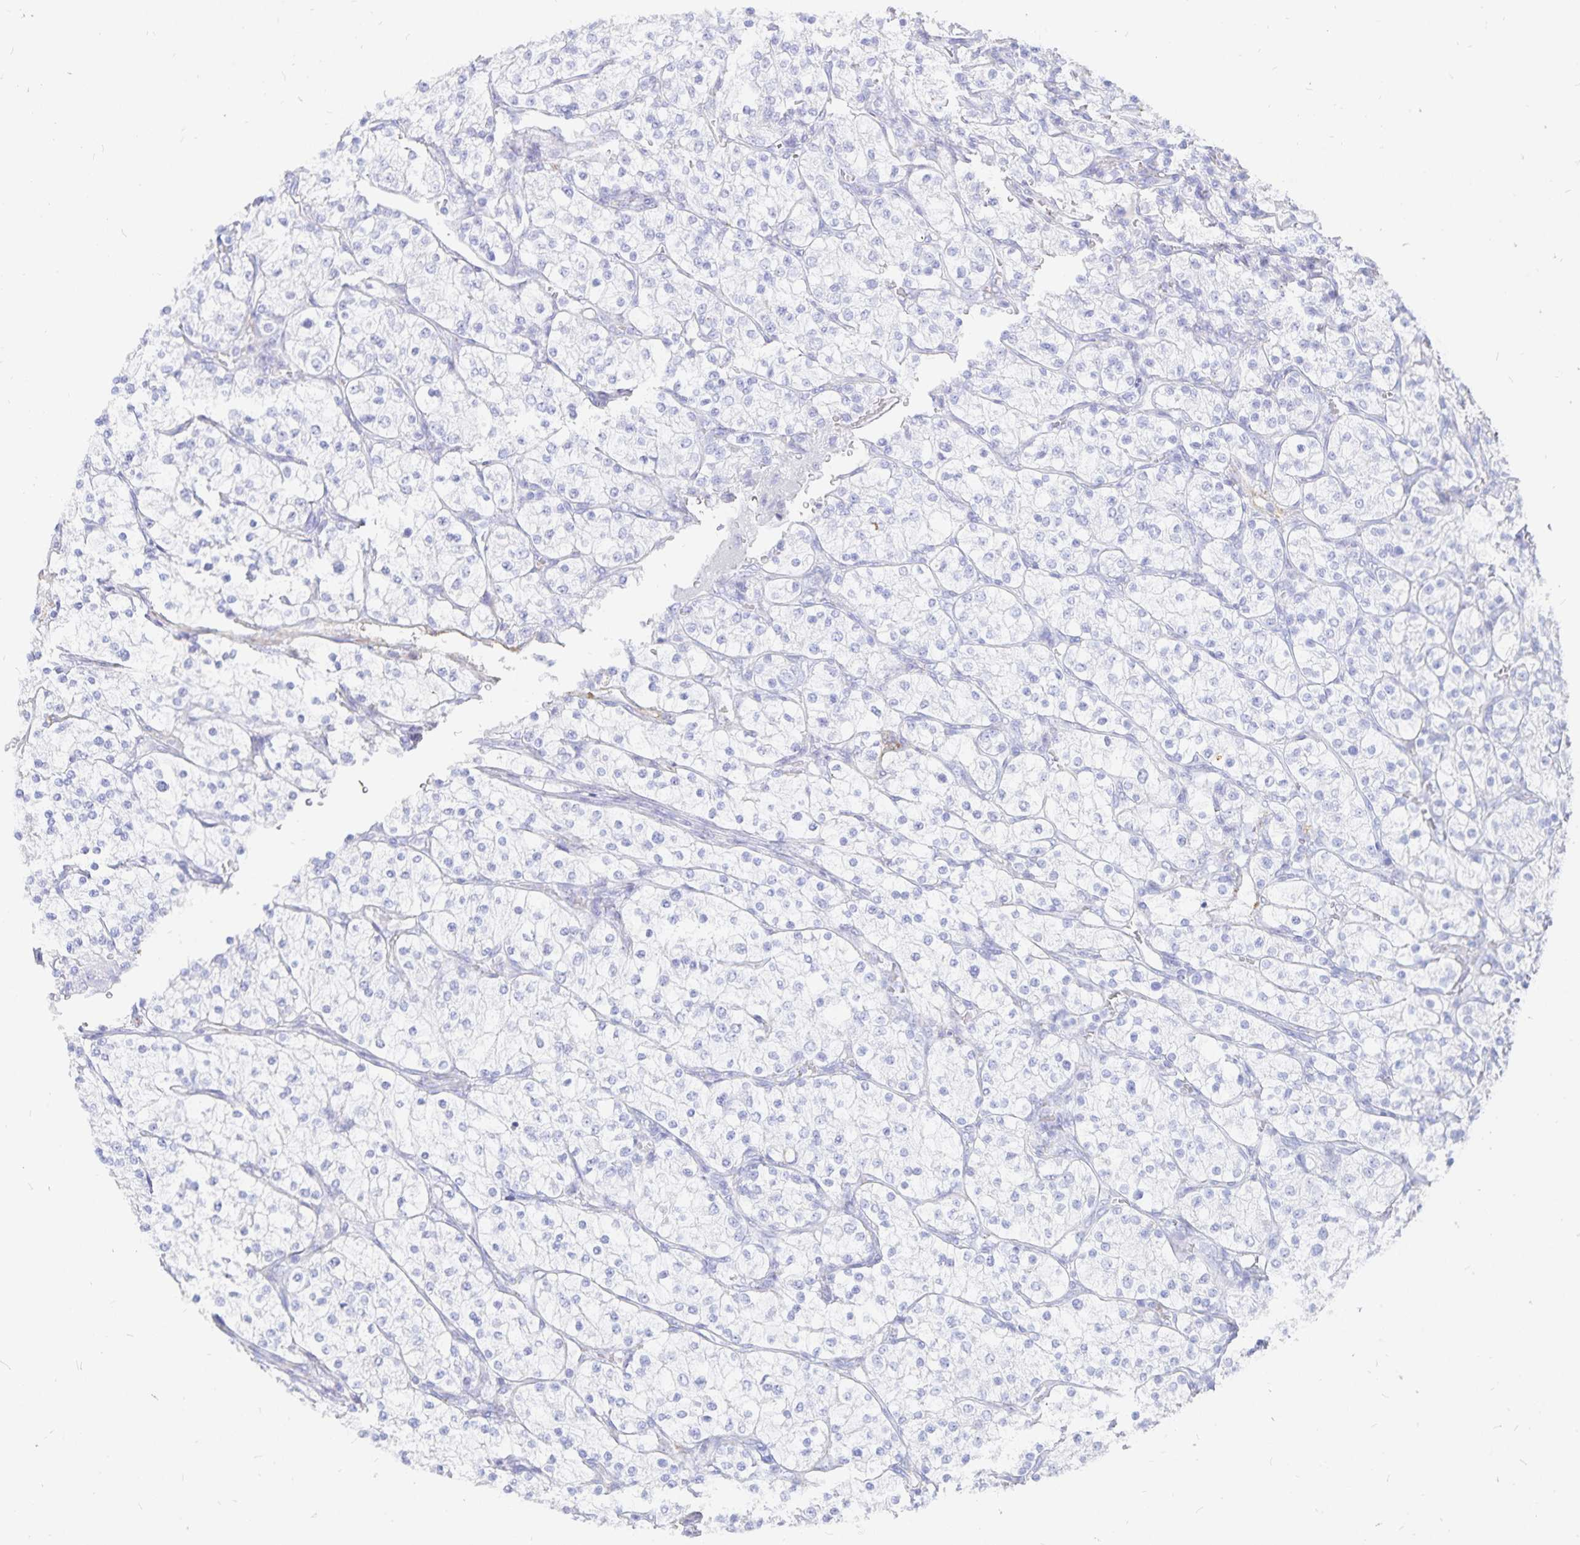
{"staining": {"intensity": "negative", "quantity": "none", "location": "none"}, "tissue": "renal cancer", "cell_type": "Tumor cells", "image_type": "cancer", "snomed": [{"axis": "morphology", "description": "Adenocarcinoma, NOS"}, {"axis": "topography", "description": "Kidney"}], "caption": "Immunohistochemistry photomicrograph of neoplastic tissue: renal cancer (adenocarcinoma) stained with DAB demonstrates no significant protein positivity in tumor cells.", "gene": "INSL5", "patient": {"sex": "male", "age": 80}}